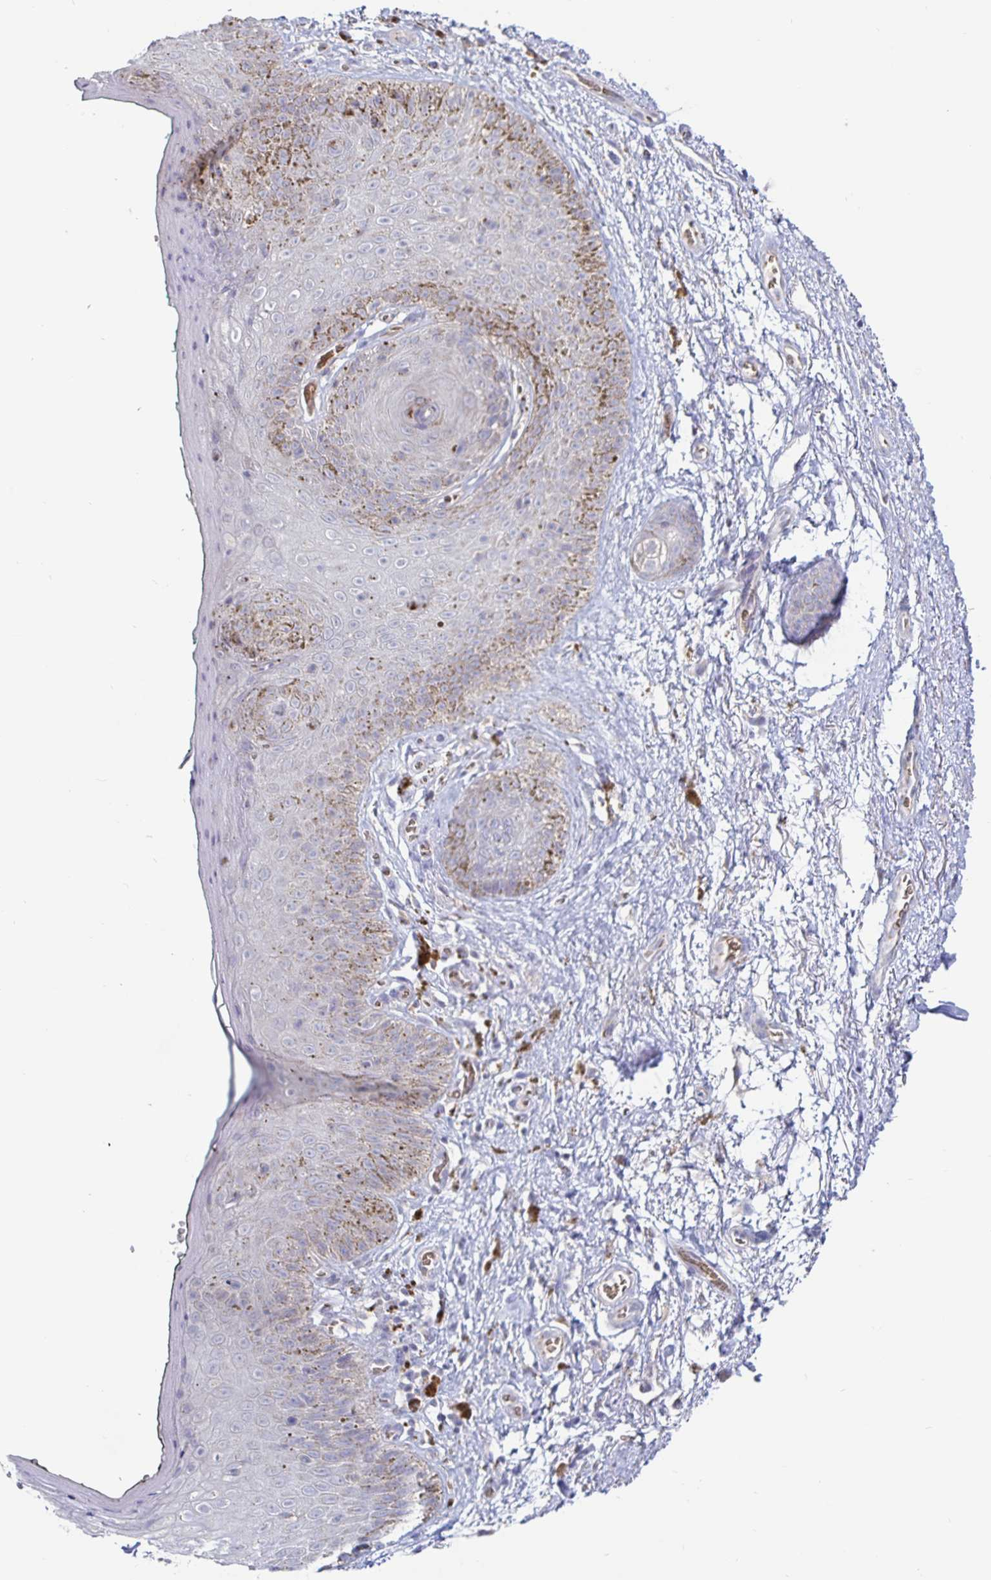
{"staining": {"intensity": "negative", "quantity": "none", "location": "none"}, "tissue": "adipose tissue", "cell_type": "Adipocytes", "image_type": "normal", "snomed": [{"axis": "morphology", "description": "Normal tissue, NOS"}, {"axis": "topography", "description": "Vulva"}, {"axis": "topography", "description": "Peripheral nerve tissue"}], "caption": "High magnification brightfield microscopy of normal adipose tissue stained with DAB (3,3'-diaminobenzidine) (brown) and counterstained with hematoxylin (blue): adipocytes show no significant expression.", "gene": "SPPL3", "patient": {"sex": "female", "age": 66}}